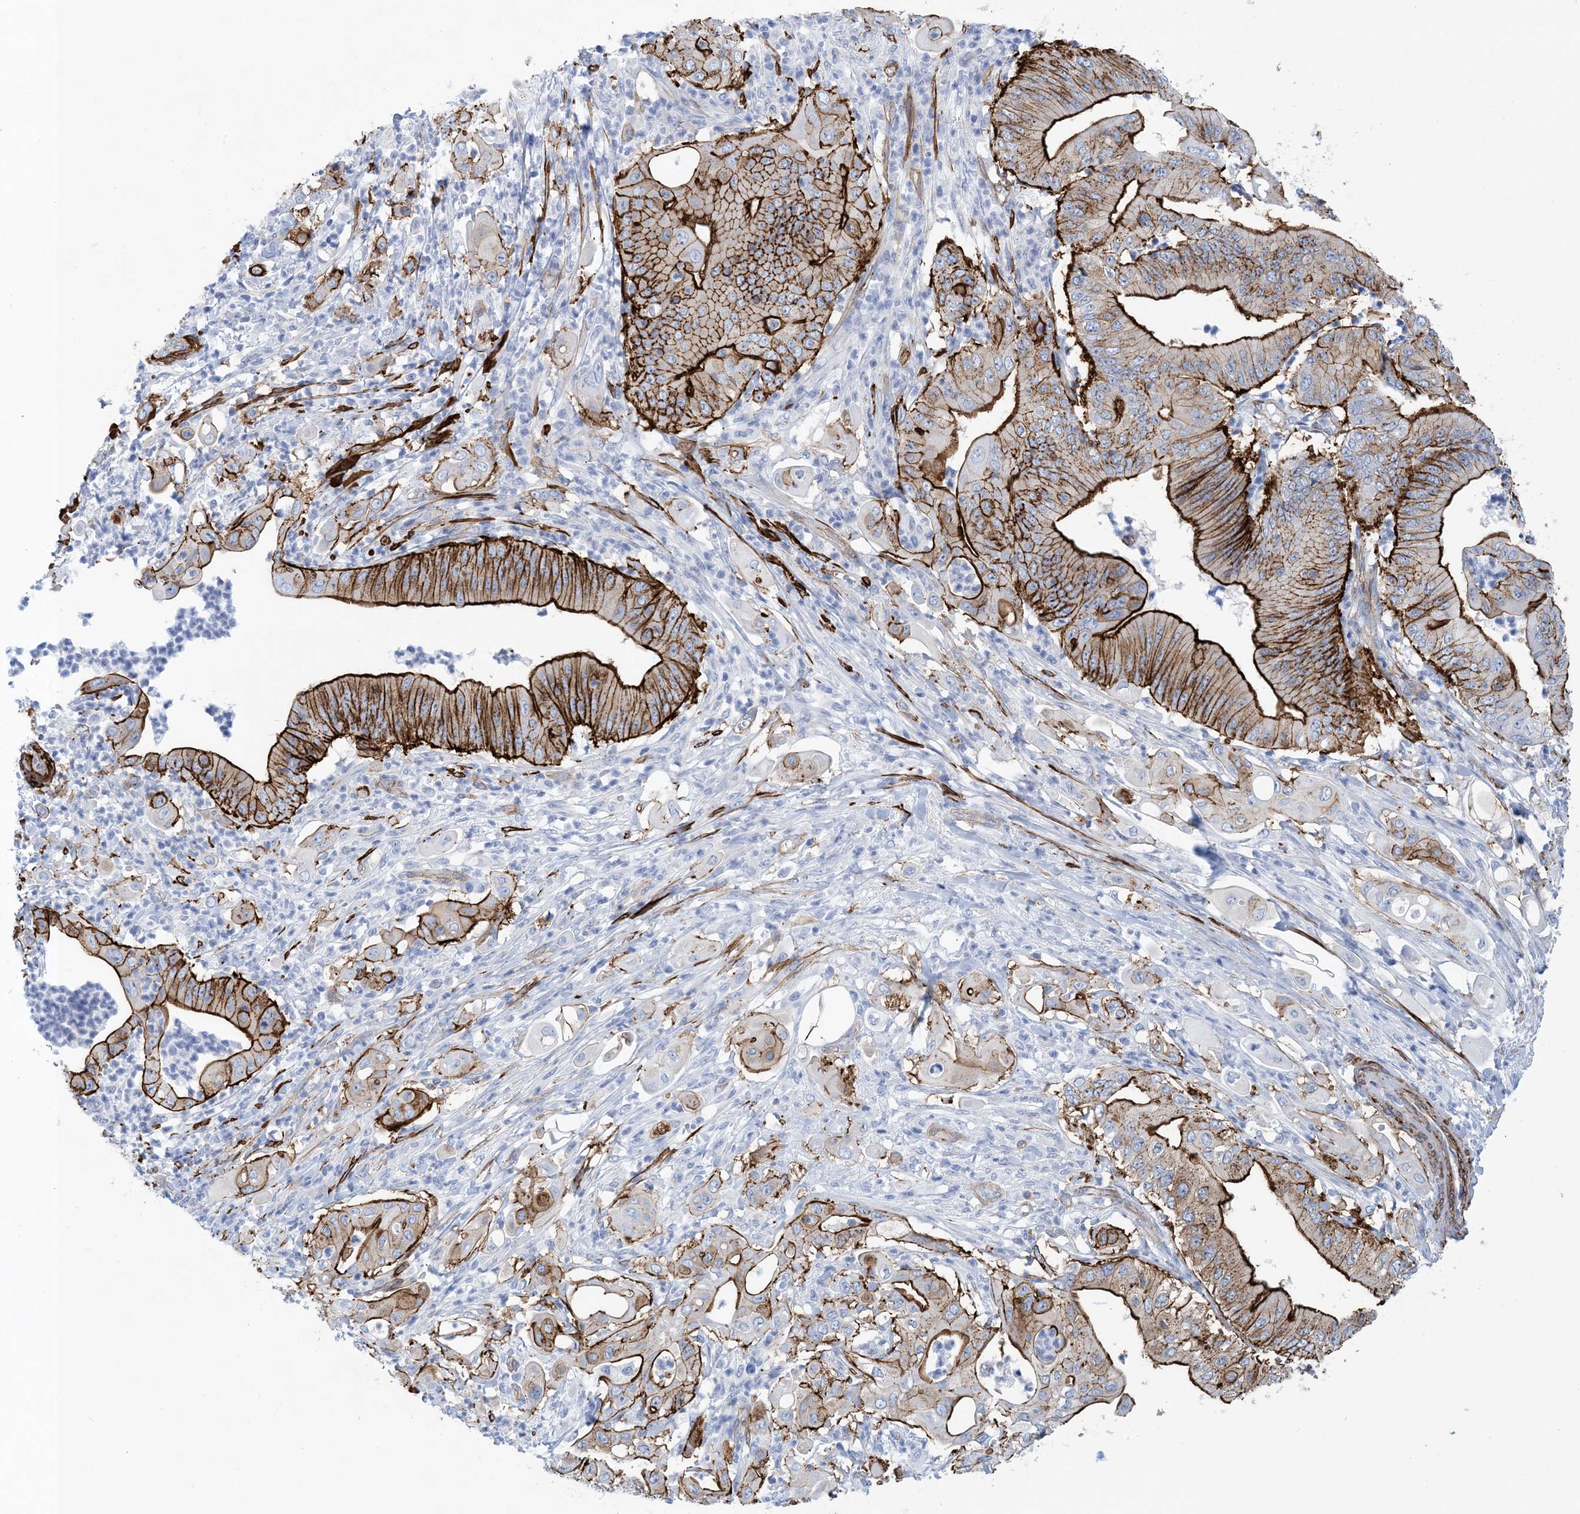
{"staining": {"intensity": "strong", "quantity": "25%-75%", "location": "cytoplasmic/membranous"}, "tissue": "pancreatic cancer", "cell_type": "Tumor cells", "image_type": "cancer", "snomed": [{"axis": "morphology", "description": "Adenocarcinoma, NOS"}, {"axis": "topography", "description": "Pancreas"}], "caption": "Adenocarcinoma (pancreatic) stained for a protein displays strong cytoplasmic/membranous positivity in tumor cells.", "gene": "SHANK1", "patient": {"sex": "female", "age": 77}}